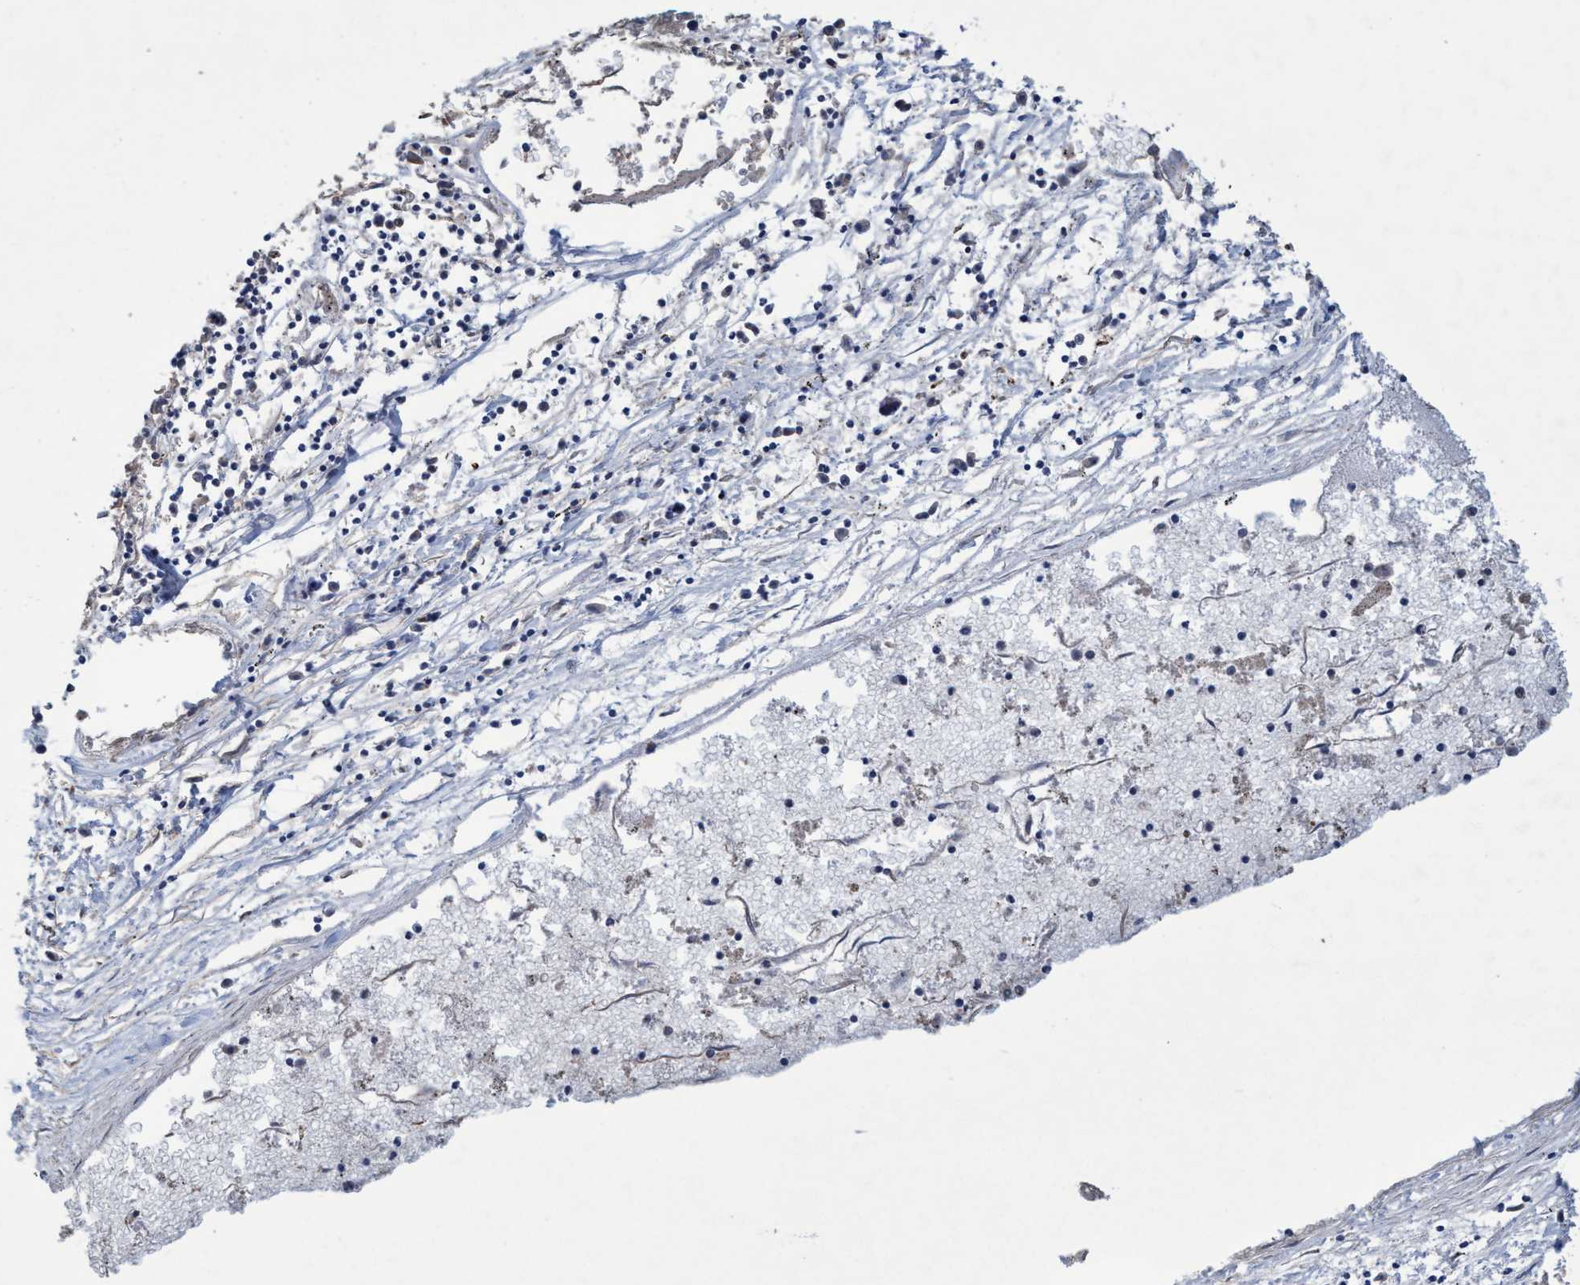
{"staining": {"intensity": "weak", "quantity": "<25%", "location": "cytoplasmic/membranous"}, "tissue": "liver cancer", "cell_type": "Tumor cells", "image_type": "cancer", "snomed": [{"axis": "morphology", "description": "Carcinoma, Hepatocellular, NOS"}, {"axis": "topography", "description": "Liver"}], "caption": "Immunohistochemical staining of human hepatocellular carcinoma (liver) reveals no significant staining in tumor cells. (Immunohistochemistry, brightfield microscopy, high magnification).", "gene": "BICD2", "patient": {"sex": "male", "age": 72}}